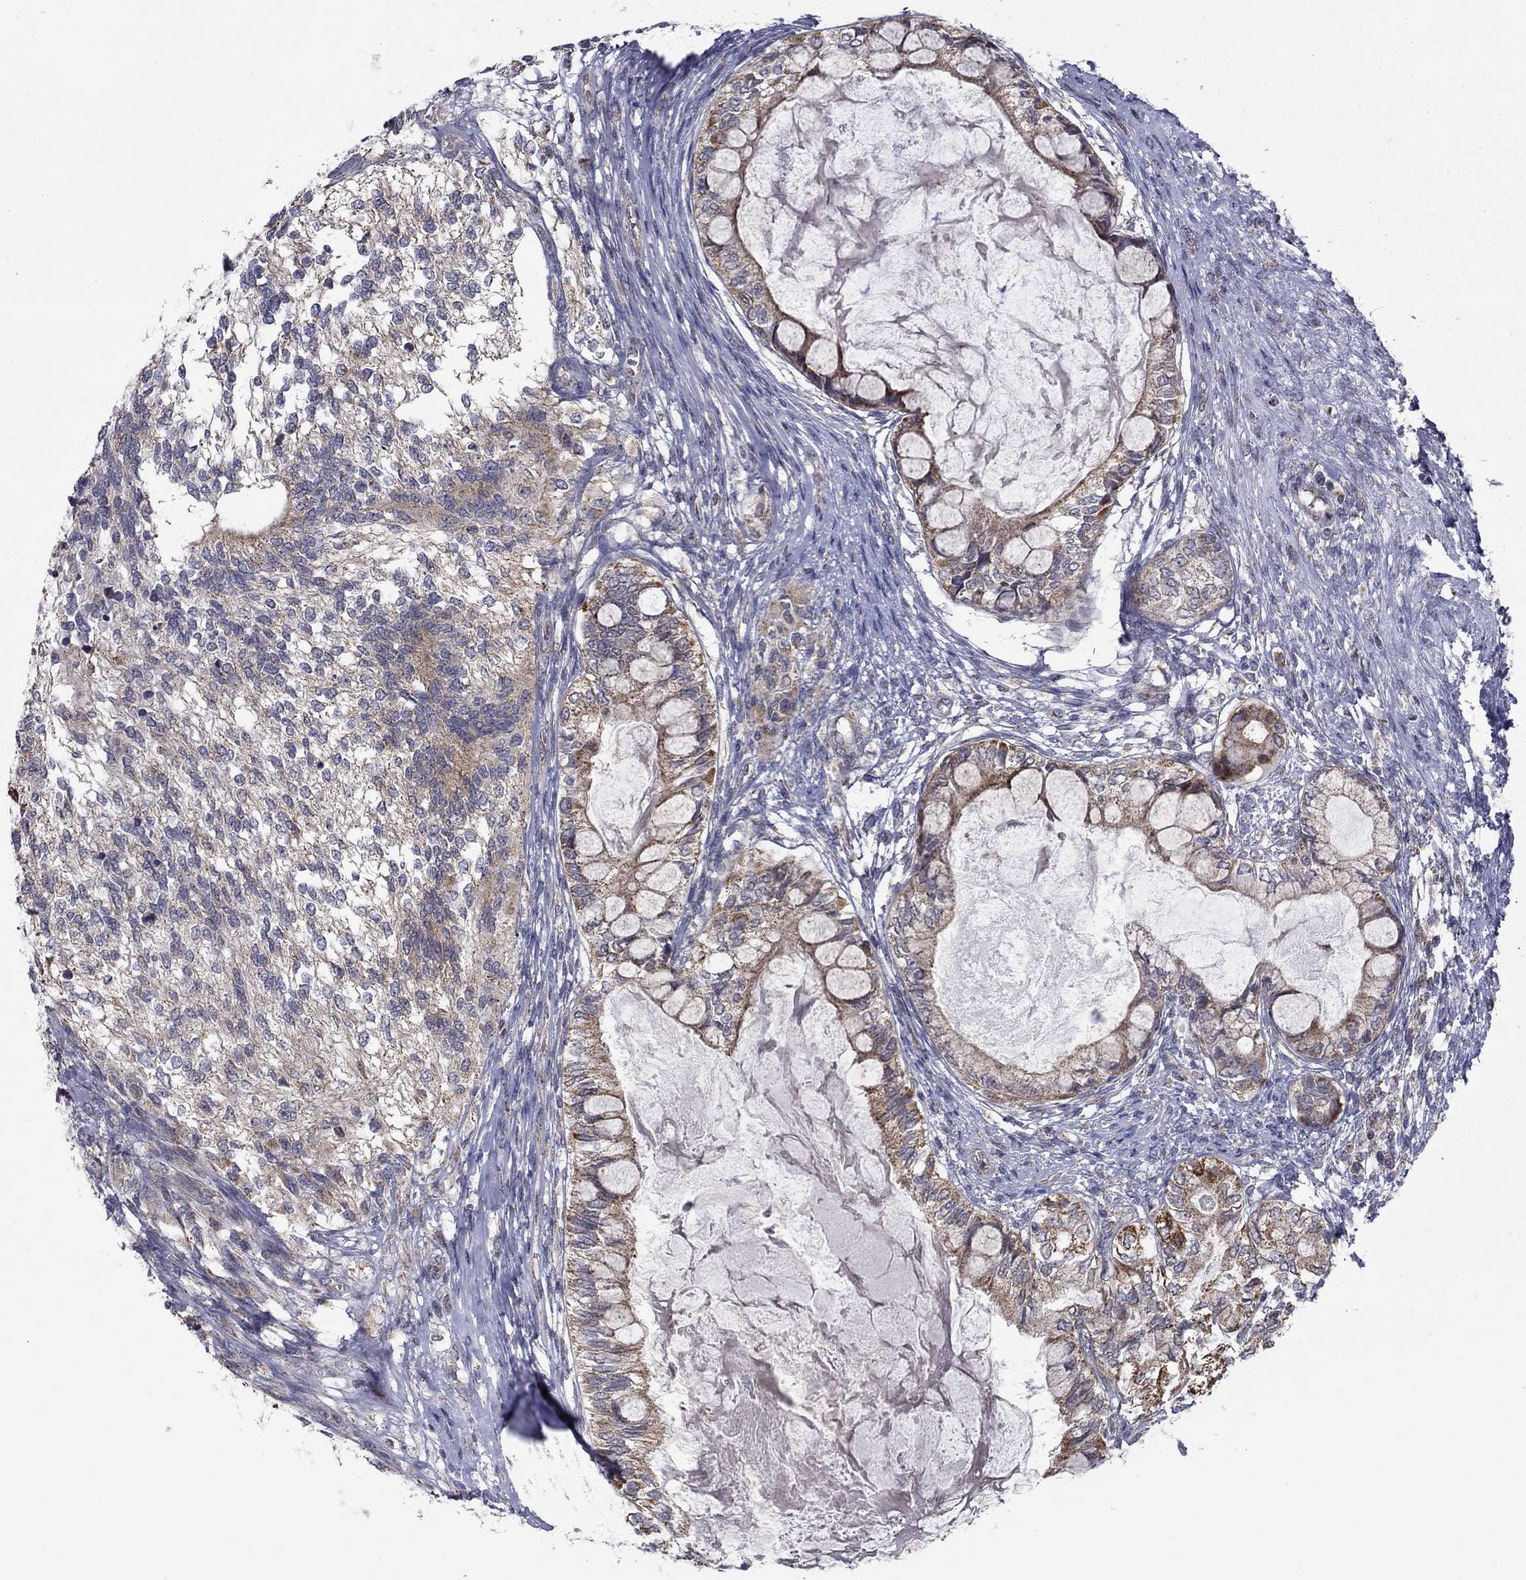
{"staining": {"intensity": "weak", "quantity": "<25%", "location": "cytoplasmic/membranous"}, "tissue": "testis cancer", "cell_type": "Tumor cells", "image_type": "cancer", "snomed": [{"axis": "morphology", "description": "Seminoma, NOS"}, {"axis": "morphology", "description": "Carcinoma, Embryonal, NOS"}, {"axis": "topography", "description": "Testis"}], "caption": "High magnification brightfield microscopy of seminoma (testis) stained with DAB (3,3'-diaminobenzidine) (brown) and counterstained with hematoxylin (blue): tumor cells show no significant staining.", "gene": "DOP1B", "patient": {"sex": "male", "age": 41}}